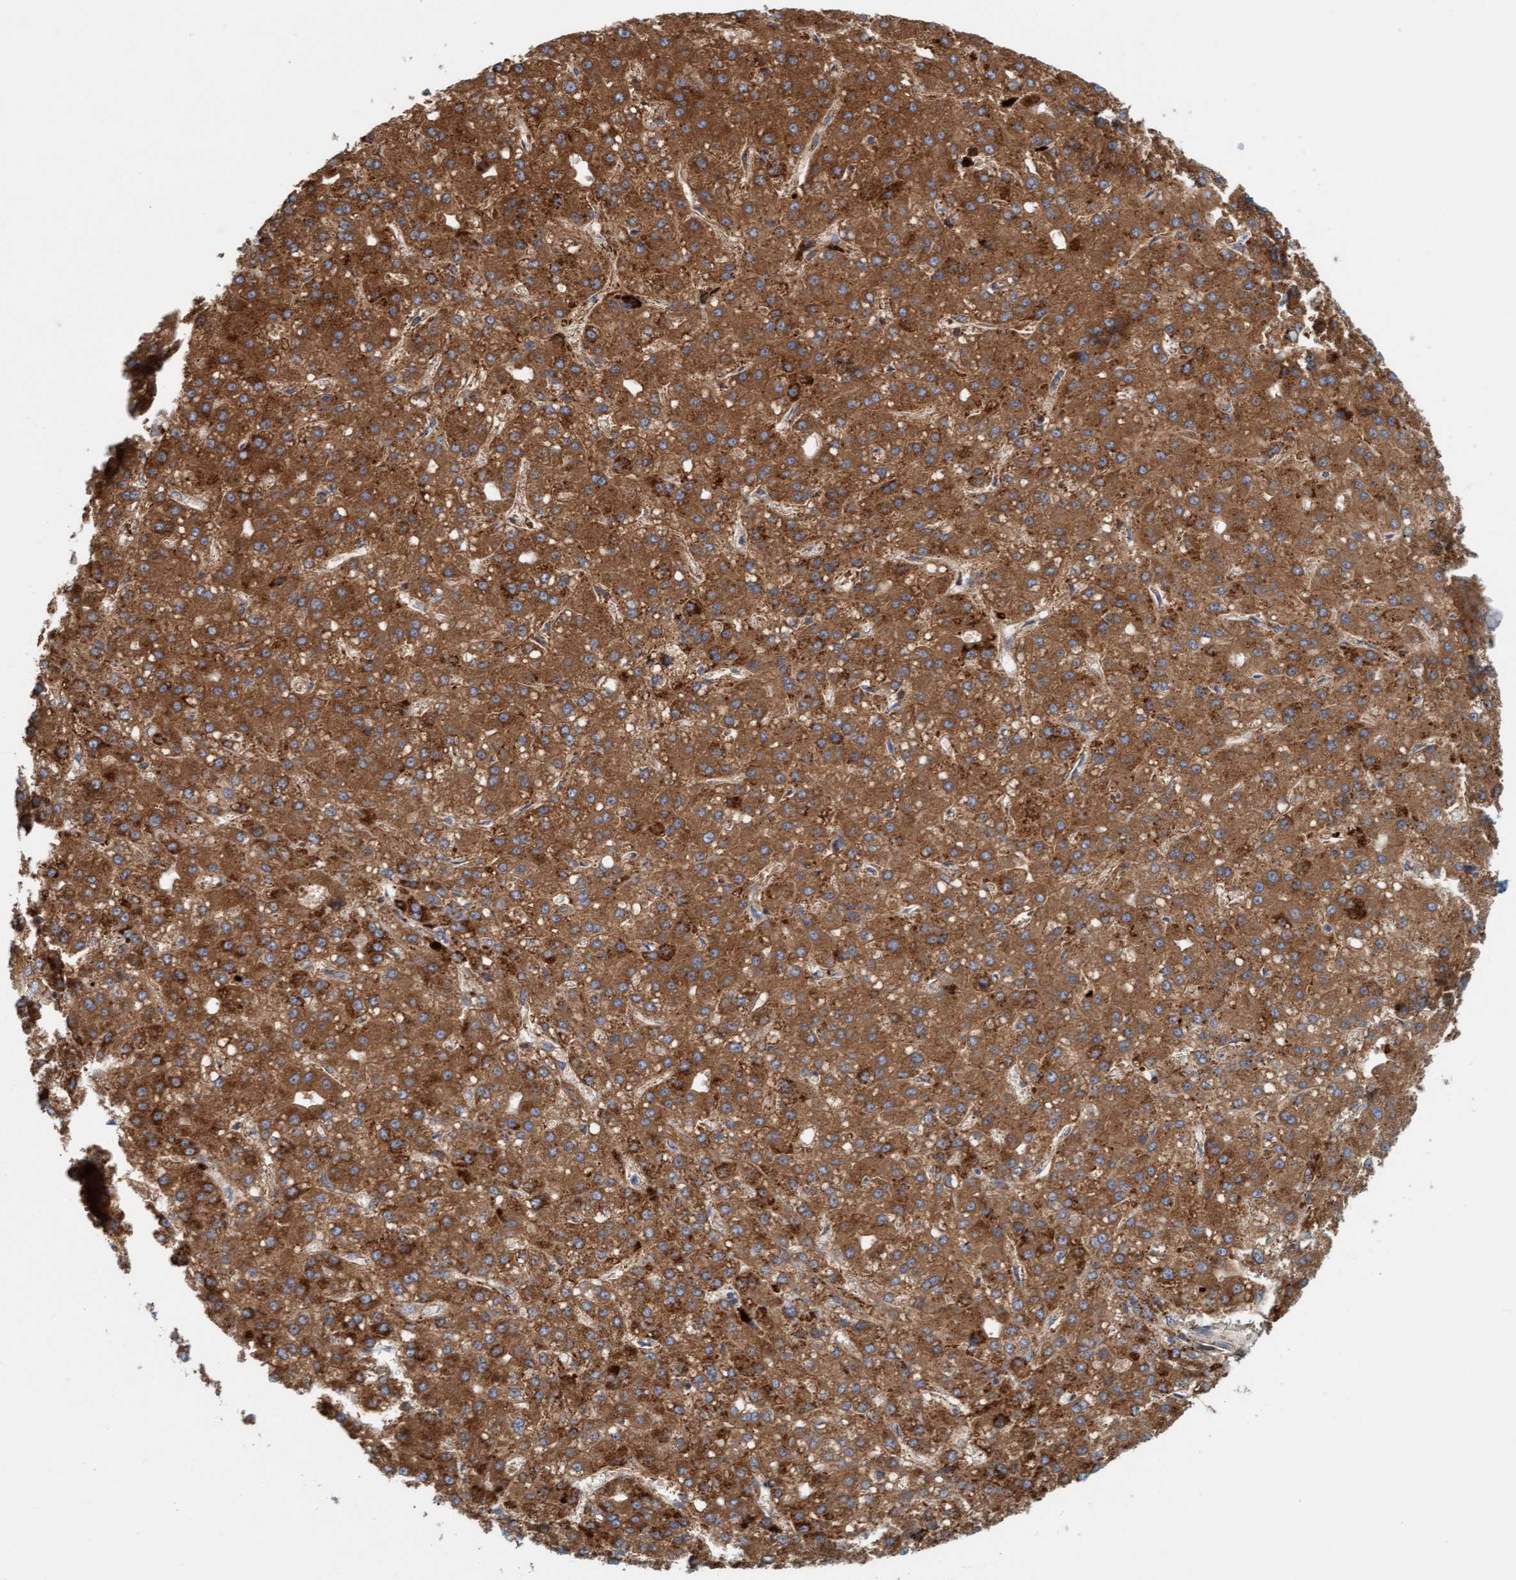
{"staining": {"intensity": "moderate", "quantity": ">75%", "location": "cytoplasmic/membranous"}, "tissue": "liver cancer", "cell_type": "Tumor cells", "image_type": "cancer", "snomed": [{"axis": "morphology", "description": "Carcinoma, Hepatocellular, NOS"}, {"axis": "topography", "description": "Liver"}], "caption": "Immunohistochemistry (IHC) of liver hepatocellular carcinoma reveals medium levels of moderate cytoplasmic/membranous positivity in approximately >75% of tumor cells. The staining was performed using DAB (3,3'-diaminobenzidine) to visualize the protein expression in brown, while the nuclei were stained in blue with hematoxylin (Magnification: 20x).", "gene": "B9D1", "patient": {"sex": "male", "age": 67}}